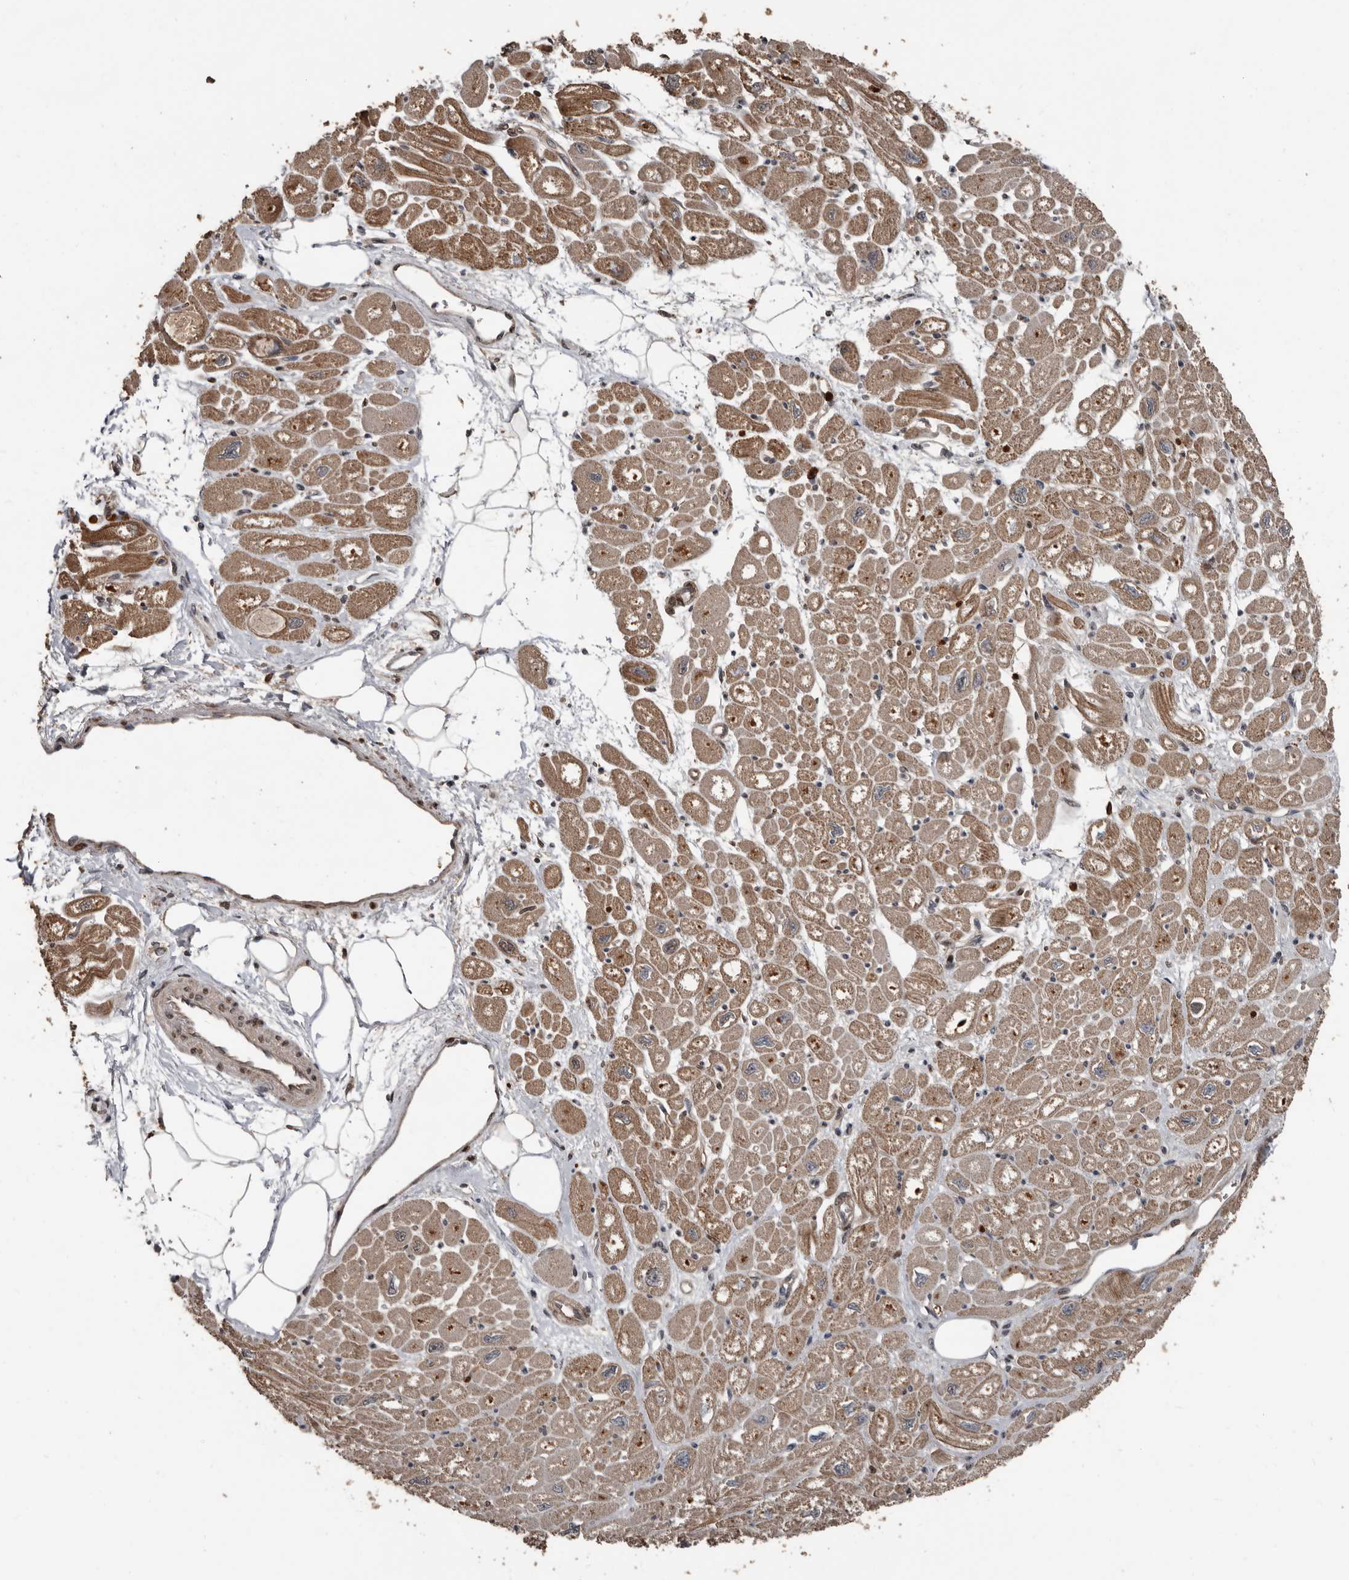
{"staining": {"intensity": "moderate", "quantity": ">75%", "location": "cytoplasmic/membranous,nuclear"}, "tissue": "heart muscle", "cell_type": "Cardiomyocytes", "image_type": "normal", "snomed": [{"axis": "morphology", "description": "Normal tissue, NOS"}, {"axis": "topography", "description": "Heart"}], "caption": "Heart muscle stained with immunohistochemistry exhibits moderate cytoplasmic/membranous,nuclear expression in approximately >75% of cardiomyocytes. The staining was performed using DAB, with brown indicating positive protein expression. Nuclei are stained blue with hematoxylin.", "gene": "FSBP", "patient": {"sex": "male", "age": 50}}